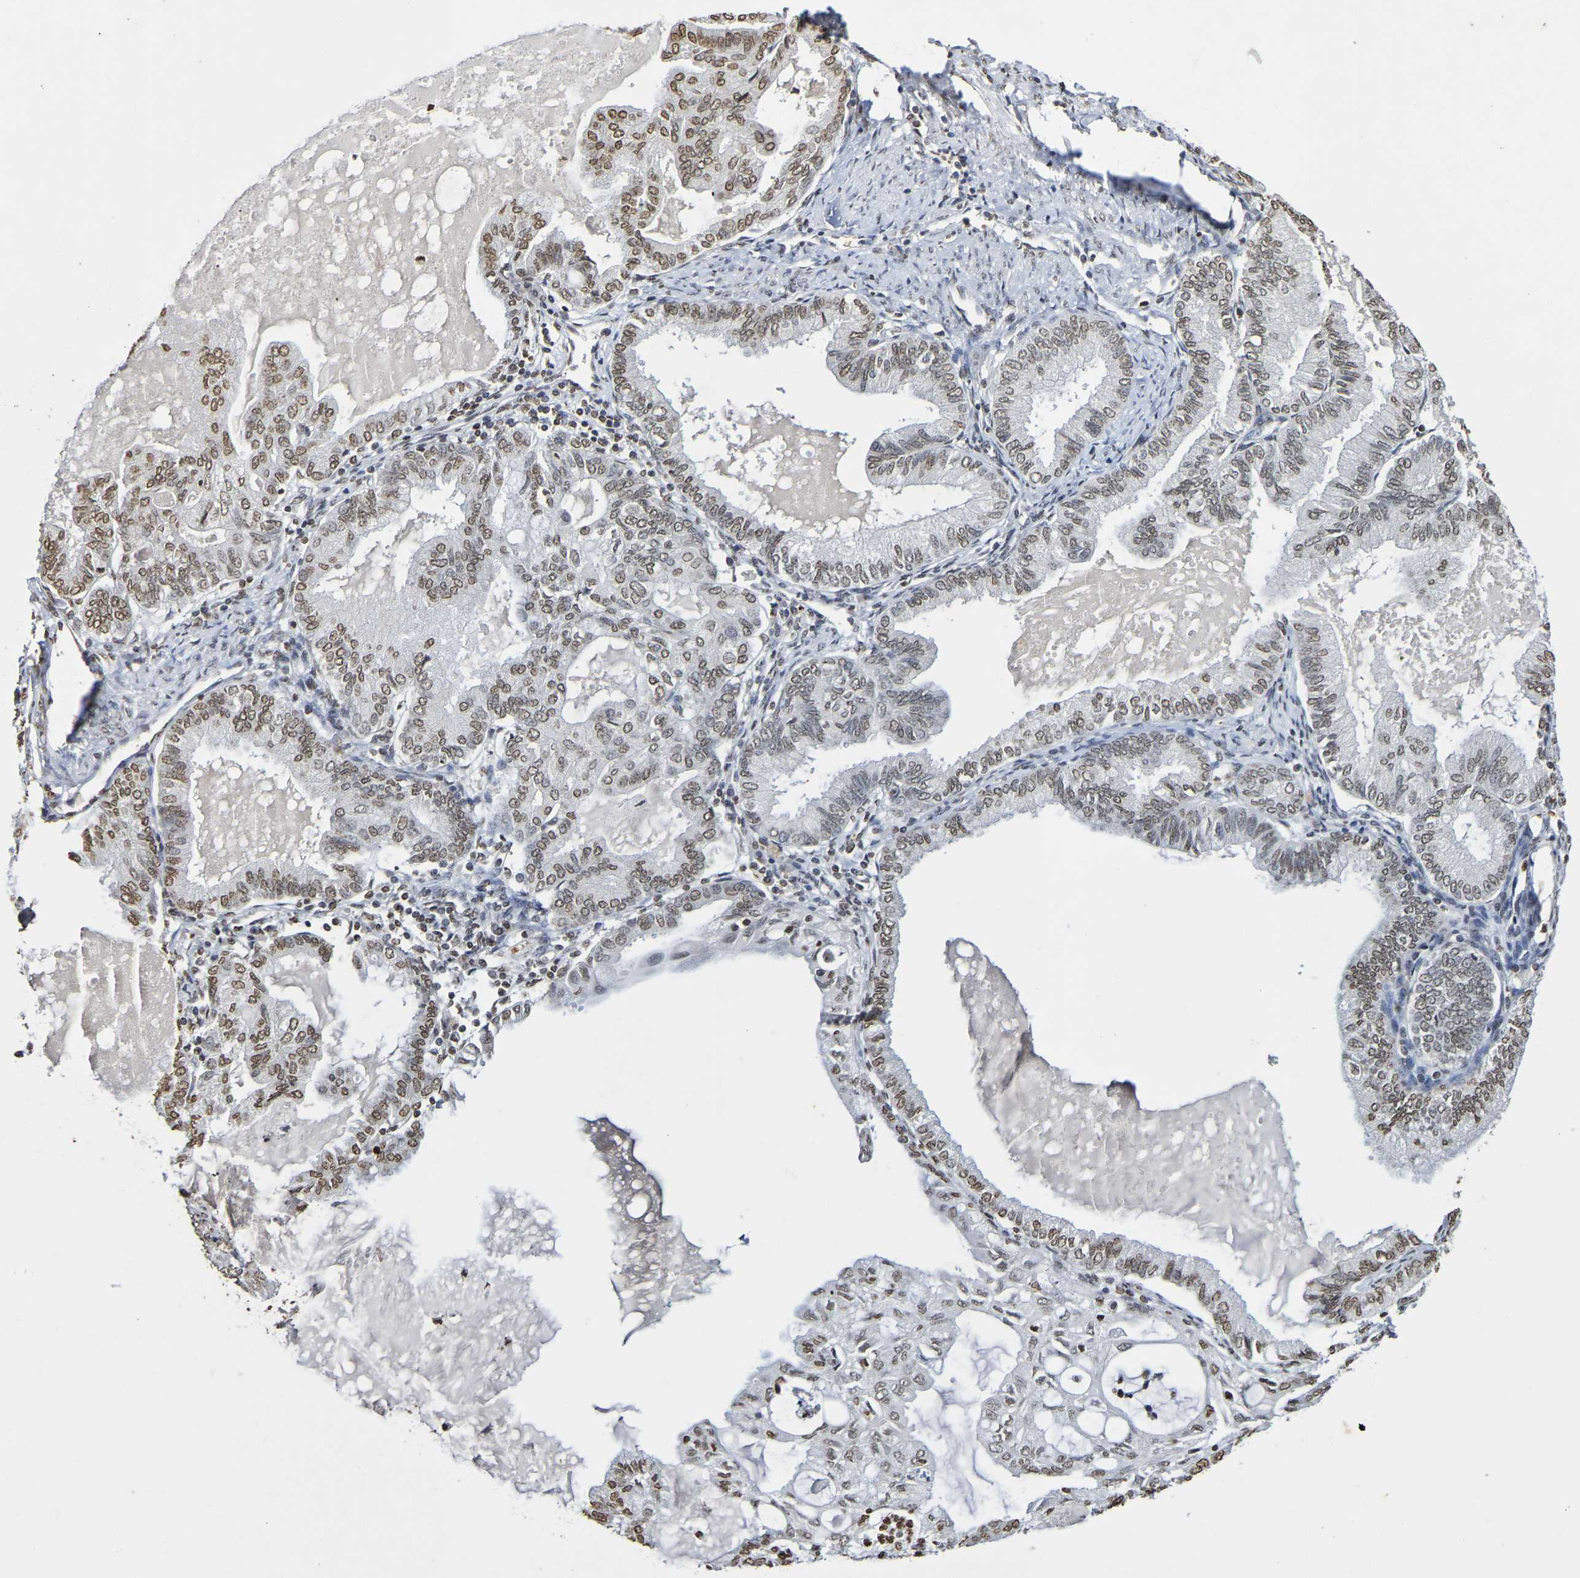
{"staining": {"intensity": "weak", "quantity": ">75%", "location": "nuclear"}, "tissue": "endometrial cancer", "cell_type": "Tumor cells", "image_type": "cancer", "snomed": [{"axis": "morphology", "description": "Adenocarcinoma, NOS"}, {"axis": "topography", "description": "Endometrium"}], "caption": "IHC (DAB) staining of adenocarcinoma (endometrial) reveals weak nuclear protein positivity in approximately >75% of tumor cells. The protein of interest is stained brown, and the nuclei are stained in blue (DAB IHC with brightfield microscopy, high magnification).", "gene": "ATF4", "patient": {"sex": "female", "age": 86}}